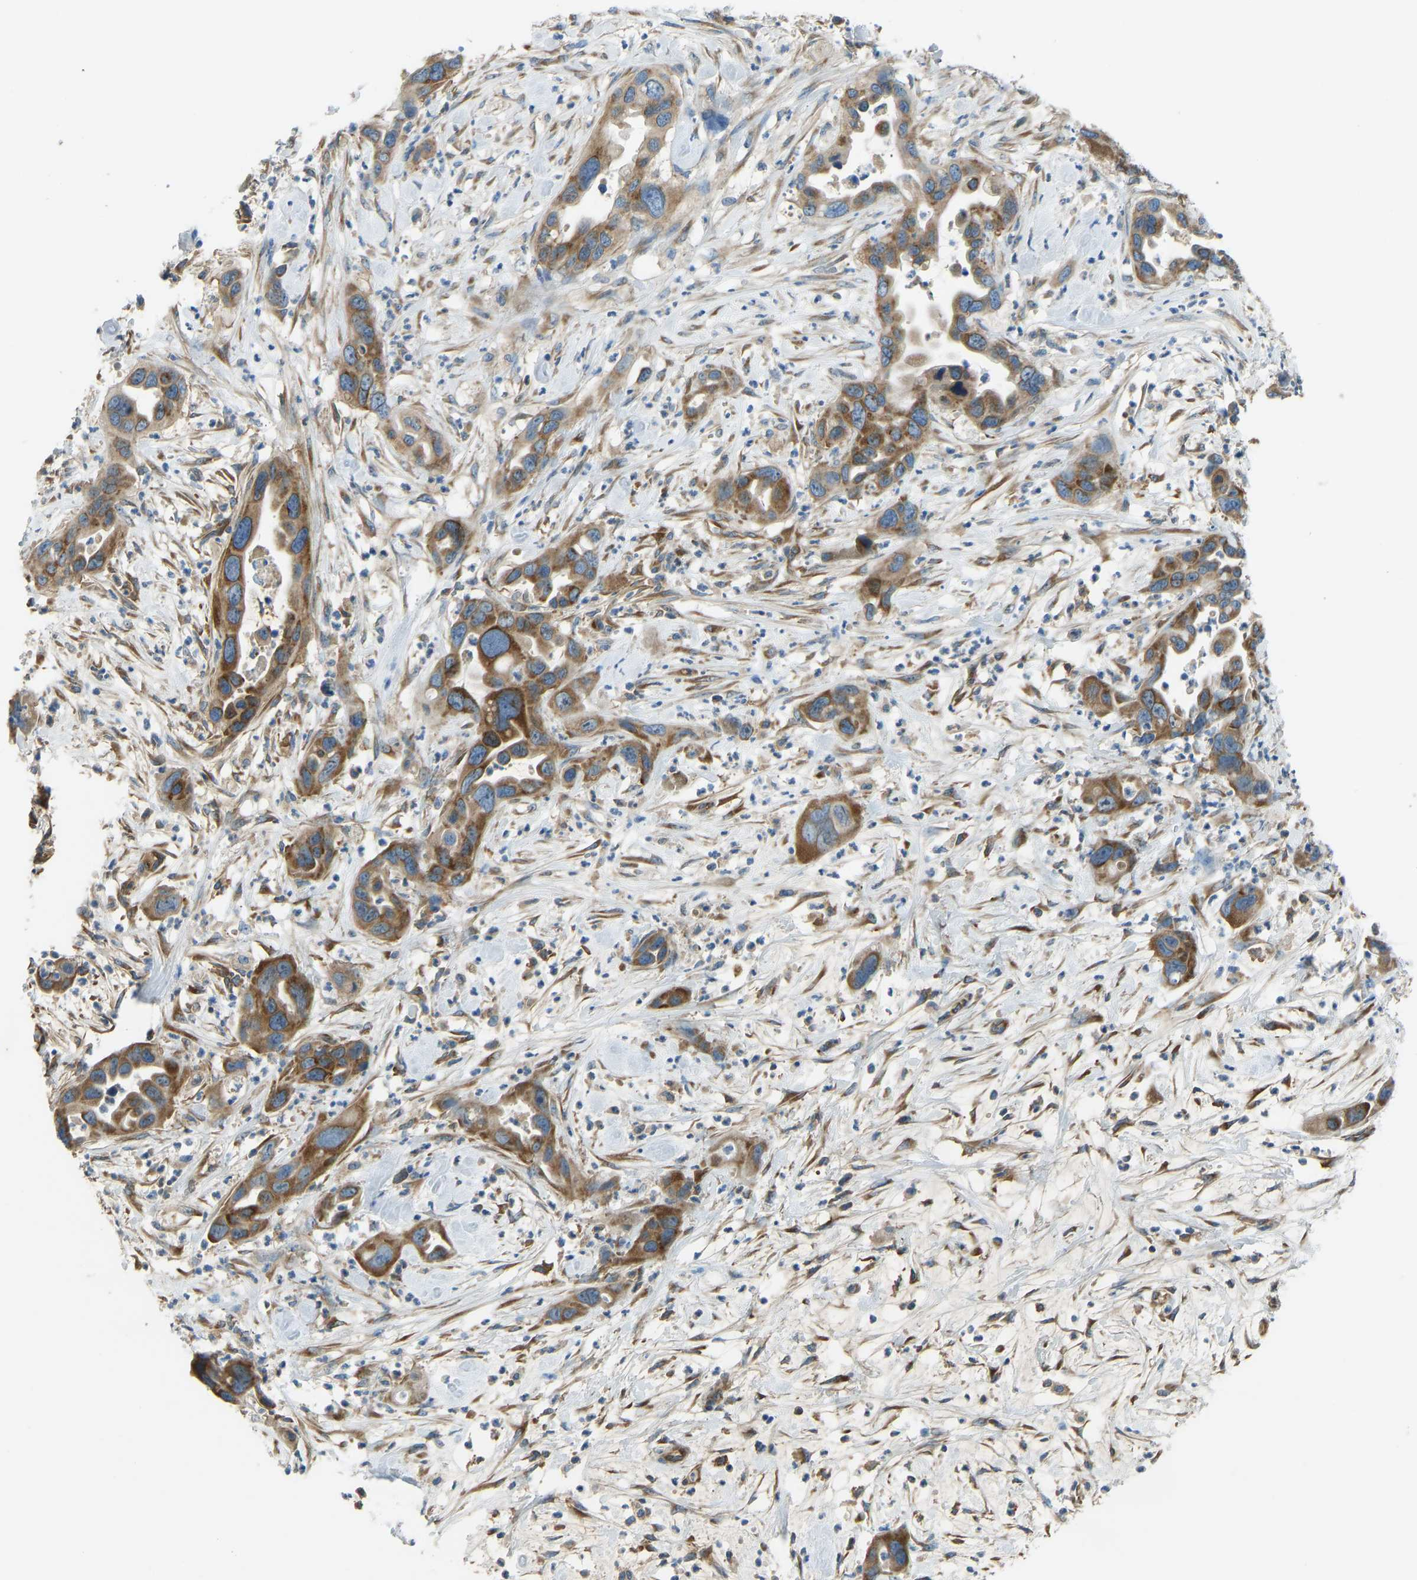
{"staining": {"intensity": "moderate", "quantity": ">75%", "location": "cytoplasmic/membranous"}, "tissue": "pancreatic cancer", "cell_type": "Tumor cells", "image_type": "cancer", "snomed": [{"axis": "morphology", "description": "Adenocarcinoma, NOS"}, {"axis": "topography", "description": "Pancreas"}], "caption": "Immunohistochemical staining of pancreatic cancer shows moderate cytoplasmic/membranous protein staining in approximately >75% of tumor cells. The staining is performed using DAB (3,3'-diaminobenzidine) brown chromogen to label protein expression. The nuclei are counter-stained blue using hematoxylin.", "gene": "STAU2", "patient": {"sex": "female", "age": 71}}